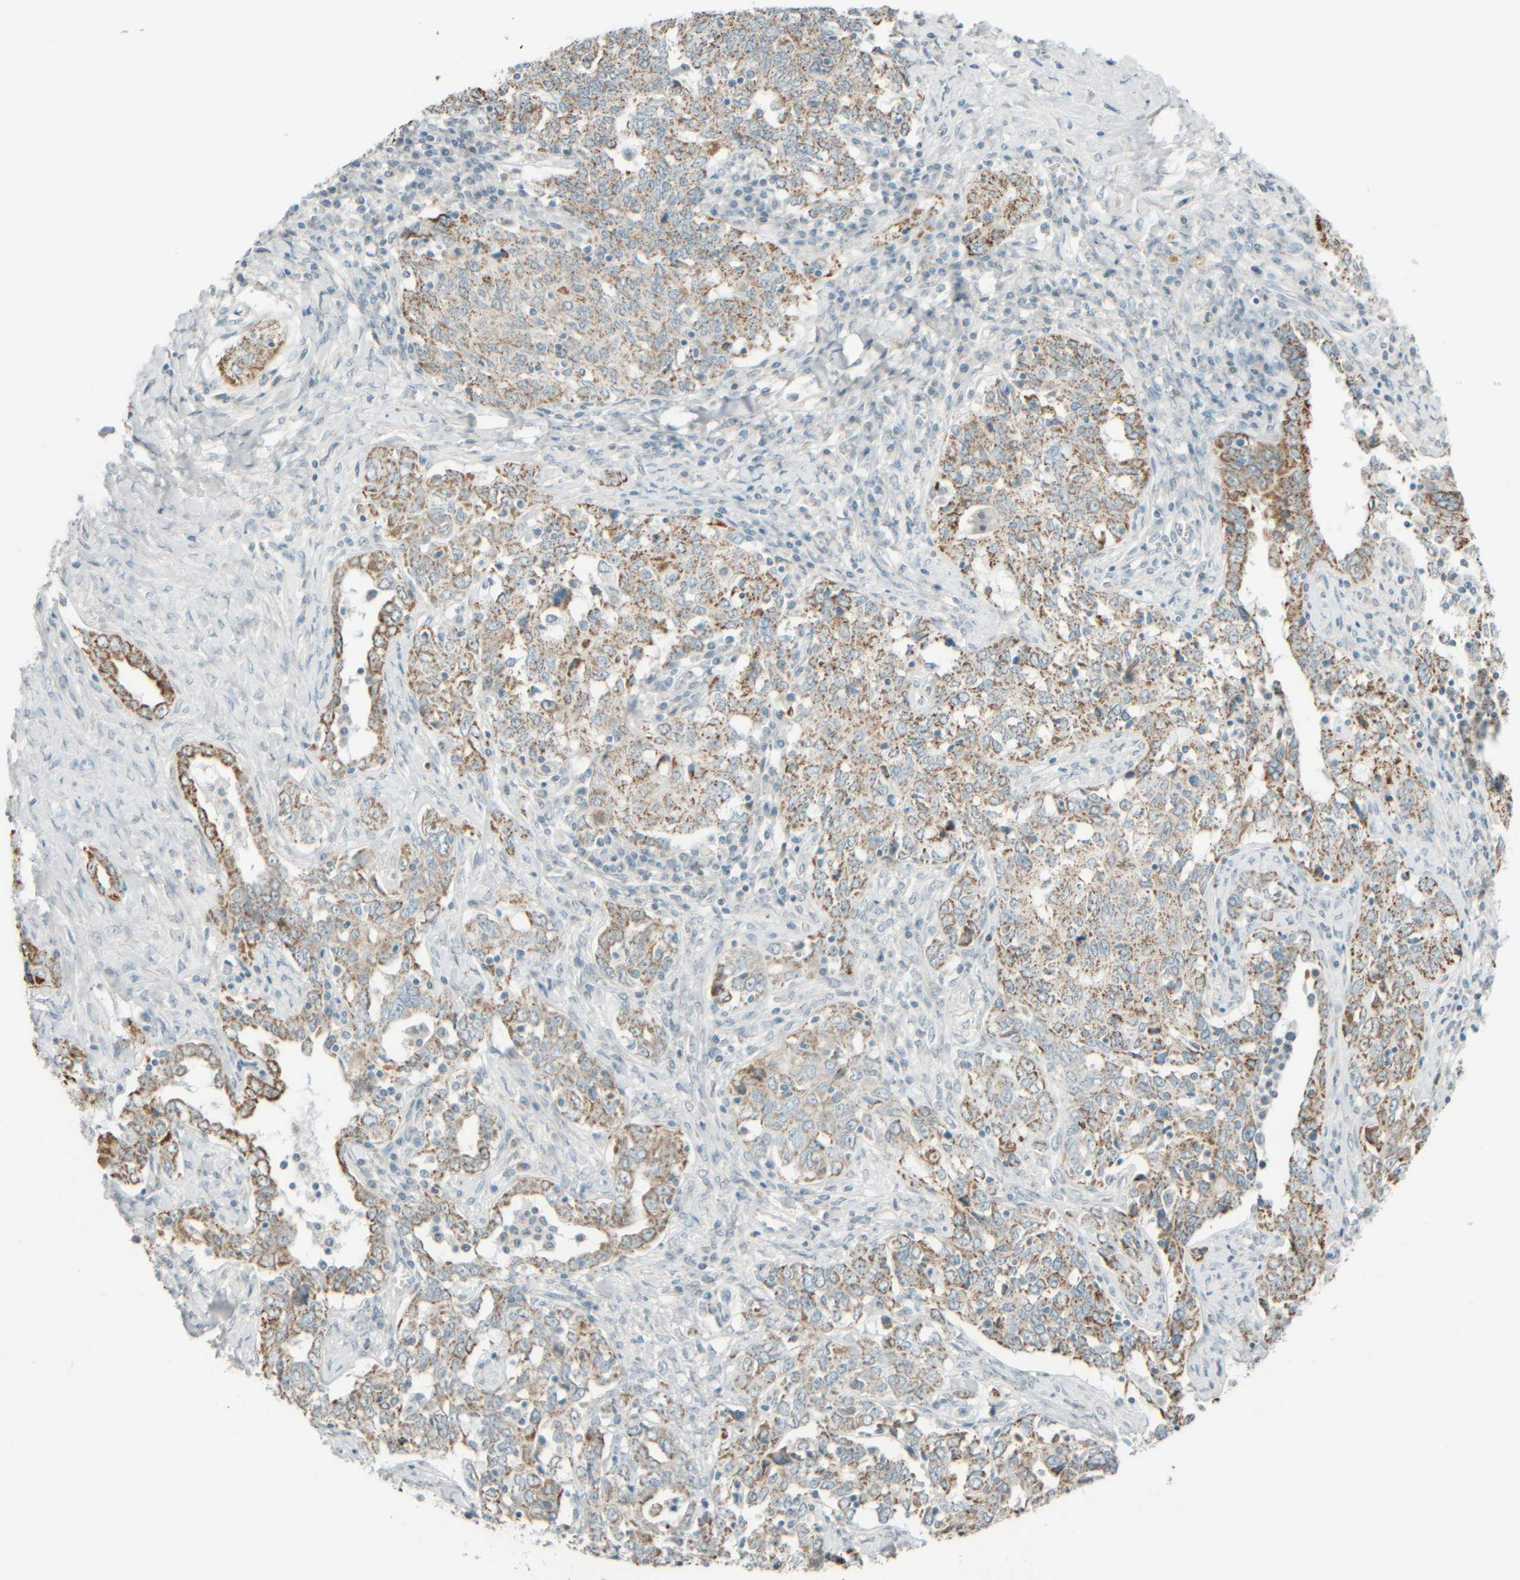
{"staining": {"intensity": "moderate", "quantity": ">75%", "location": "cytoplasmic/membranous"}, "tissue": "ovarian cancer", "cell_type": "Tumor cells", "image_type": "cancer", "snomed": [{"axis": "morphology", "description": "Carcinoma, endometroid"}, {"axis": "topography", "description": "Ovary"}], "caption": "This histopathology image reveals immunohistochemistry staining of ovarian cancer, with medium moderate cytoplasmic/membranous positivity in about >75% of tumor cells.", "gene": "PTGES3L-AARSD1", "patient": {"sex": "female", "age": 62}}